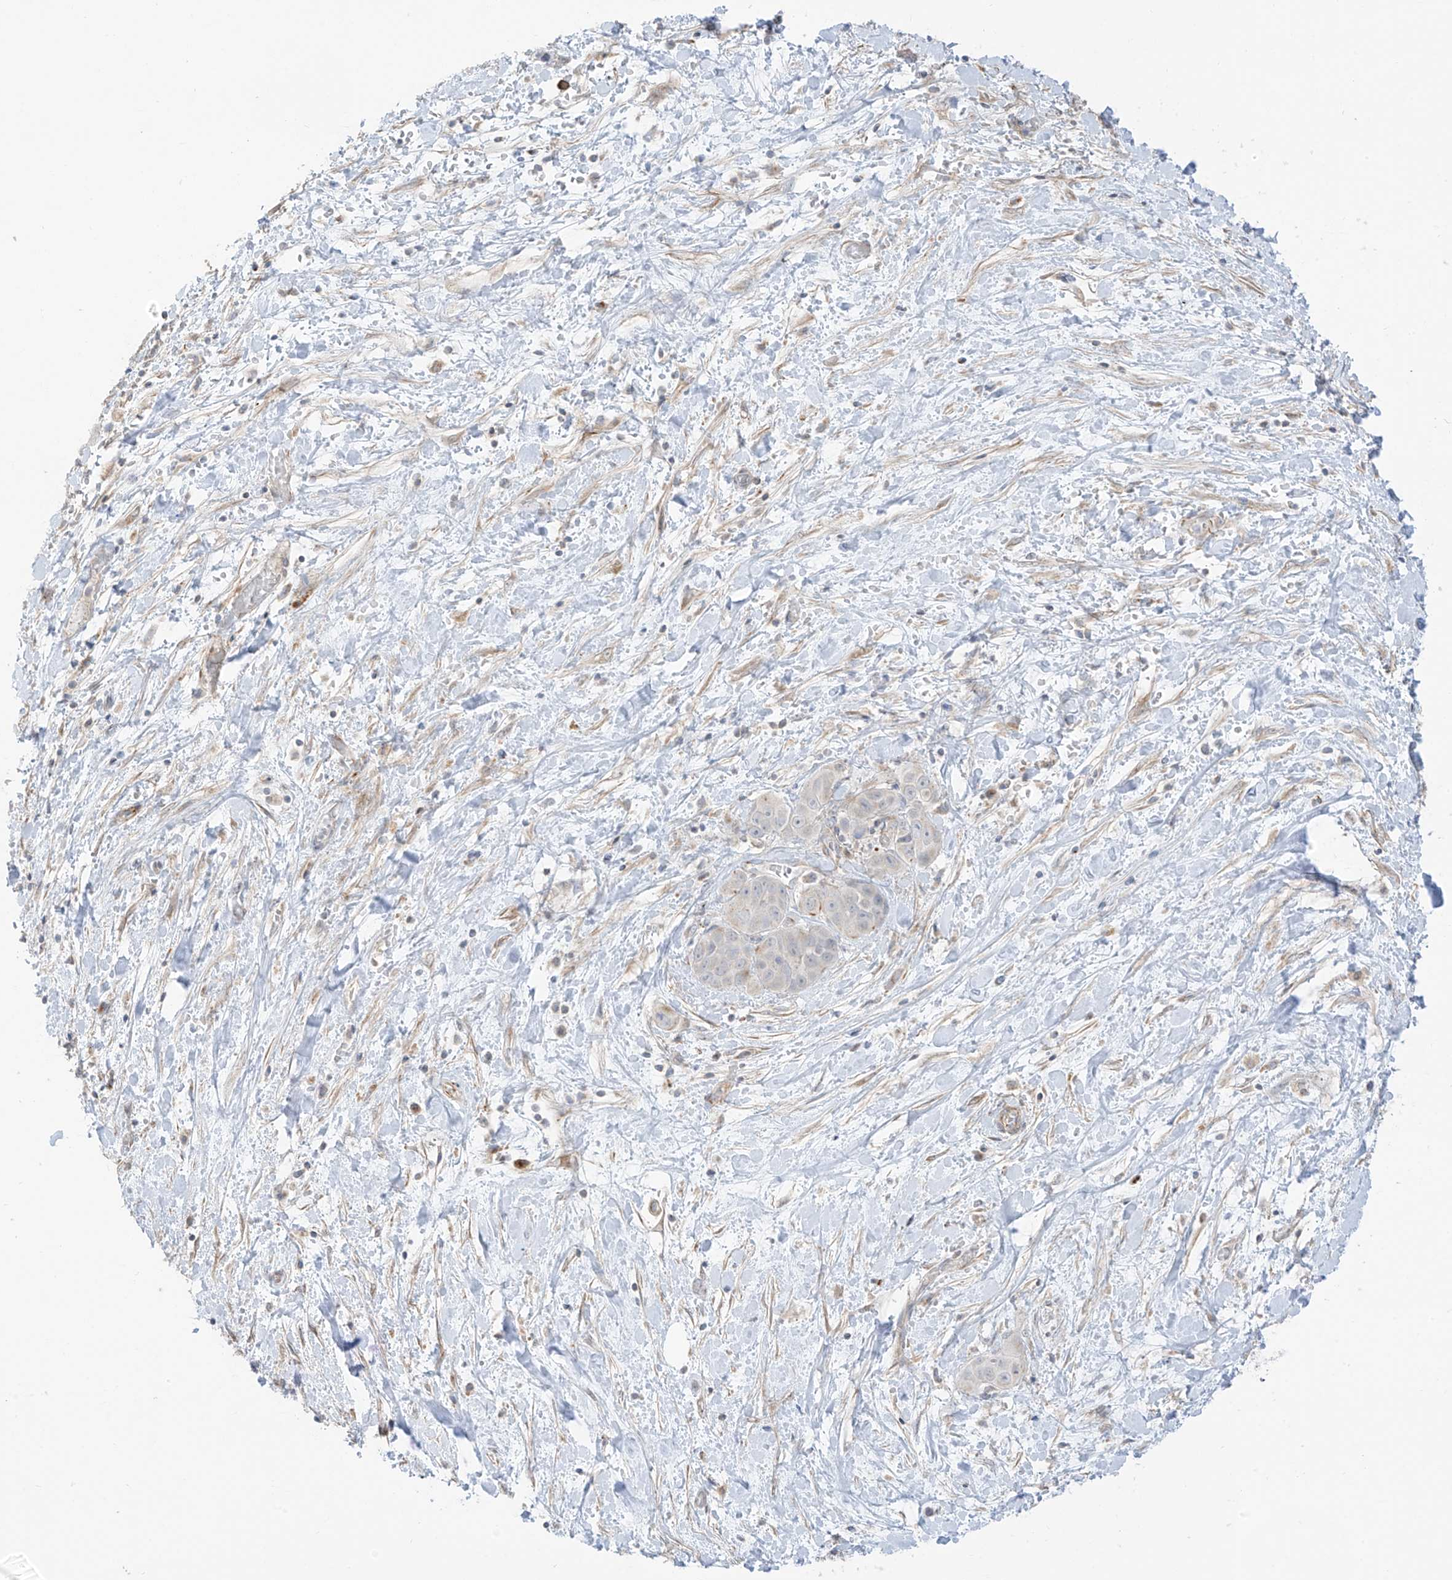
{"staining": {"intensity": "negative", "quantity": "none", "location": "none"}, "tissue": "liver cancer", "cell_type": "Tumor cells", "image_type": "cancer", "snomed": [{"axis": "morphology", "description": "Cholangiocarcinoma"}, {"axis": "topography", "description": "Liver"}], "caption": "A micrograph of liver cholangiocarcinoma stained for a protein demonstrates no brown staining in tumor cells.", "gene": "HS6ST2", "patient": {"sex": "female", "age": 52}}